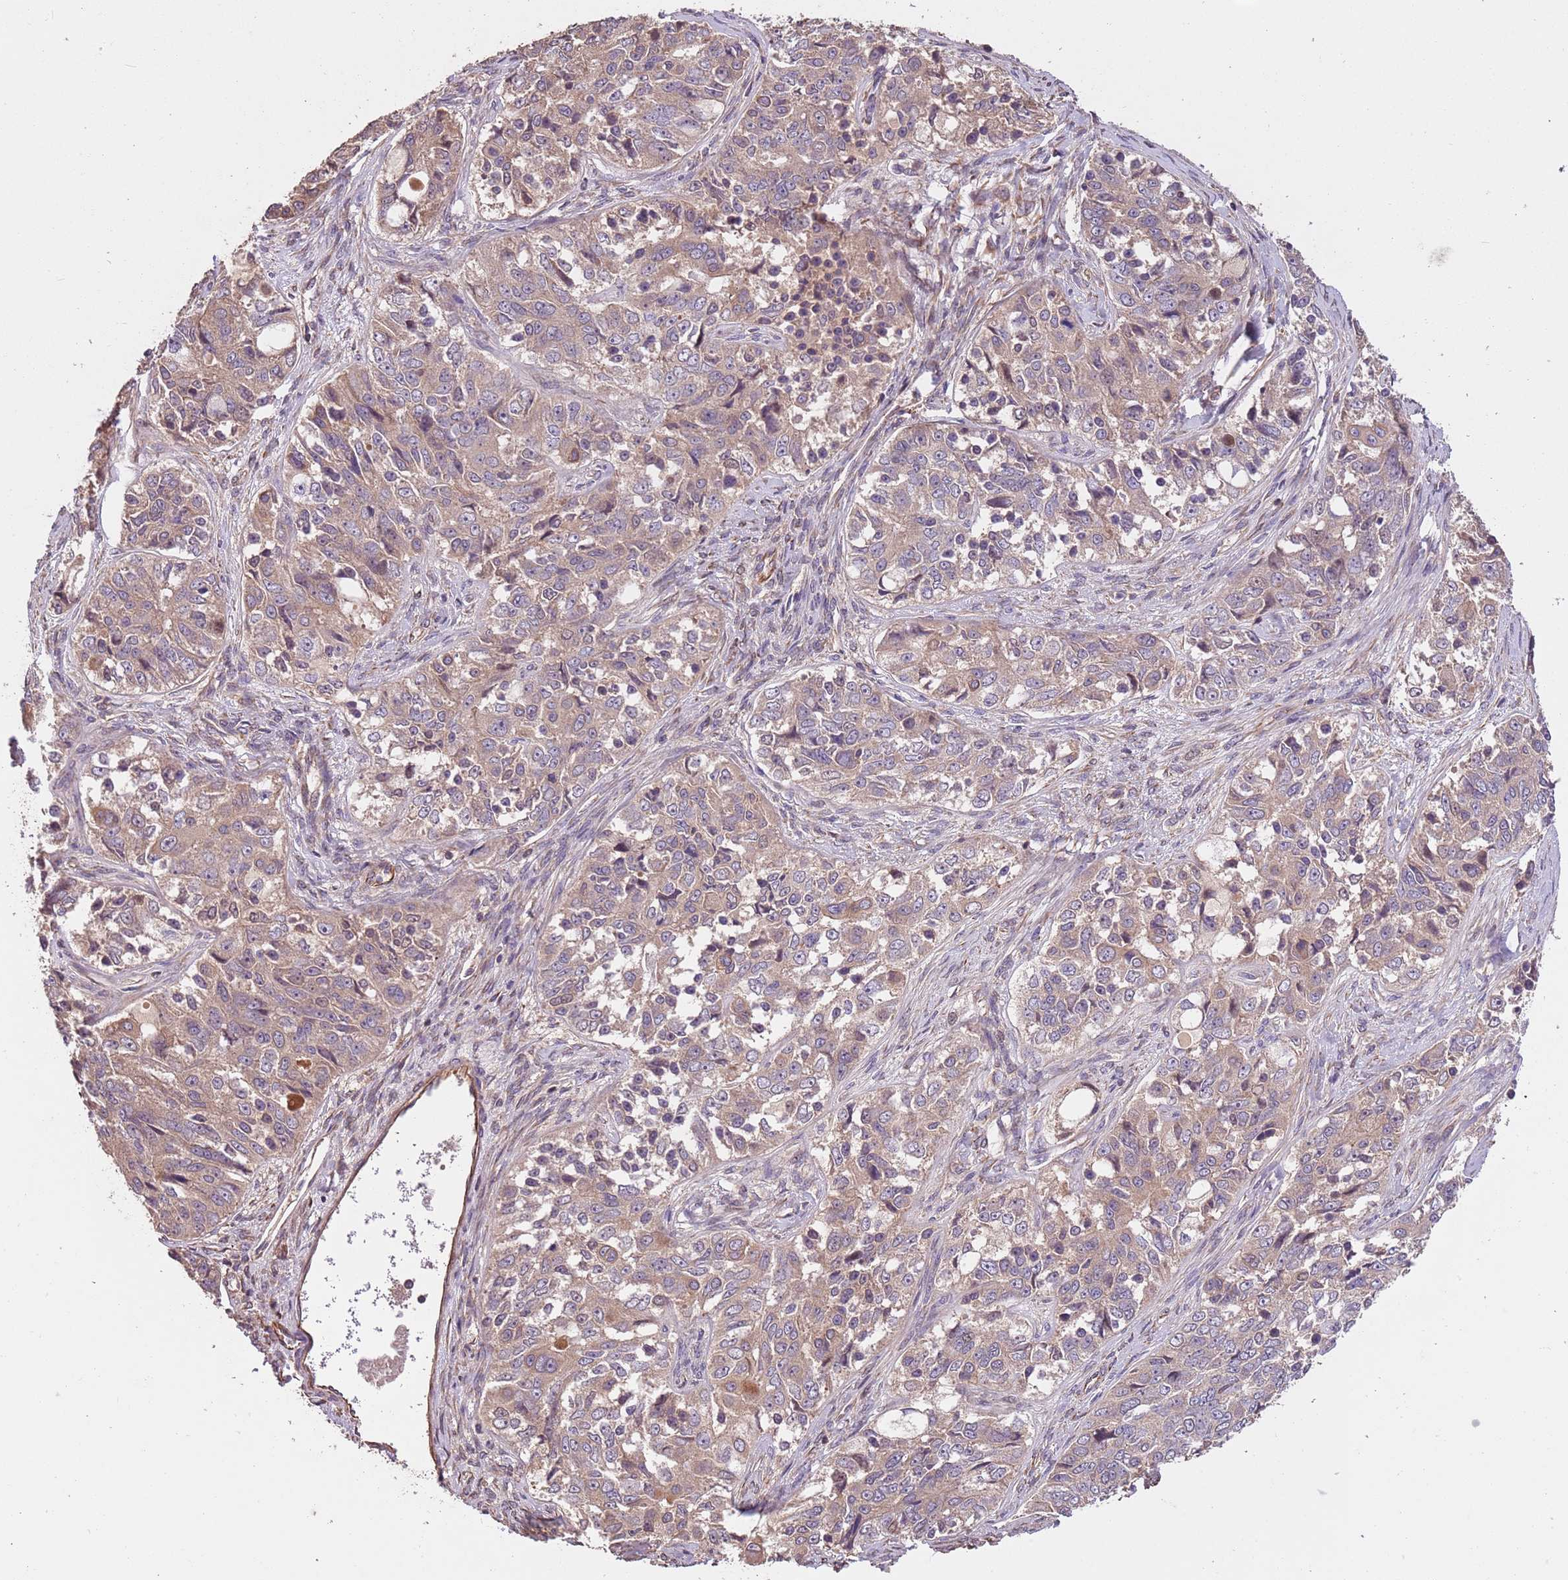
{"staining": {"intensity": "weak", "quantity": ">75%", "location": "cytoplasmic/membranous"}, "tissue": "ovarian cancer", "cell_type": "Tumor cells", "image_type": "cancer", "snomed": [{"axis": "morphology", "description": "Carcinoma, endometroid"}, {"axis": "topography", "description": "Ovary"}], "caption": "Immunohistochemistry (IHC) histopathology image of human ovarian cancer stained for a protein (brown), which shows low levels of weak cytoplasmic/membranous expression in about >75% of tumor cells.", "gene": "FAM89B", "patient": {"sex": "female", "age": 51}}